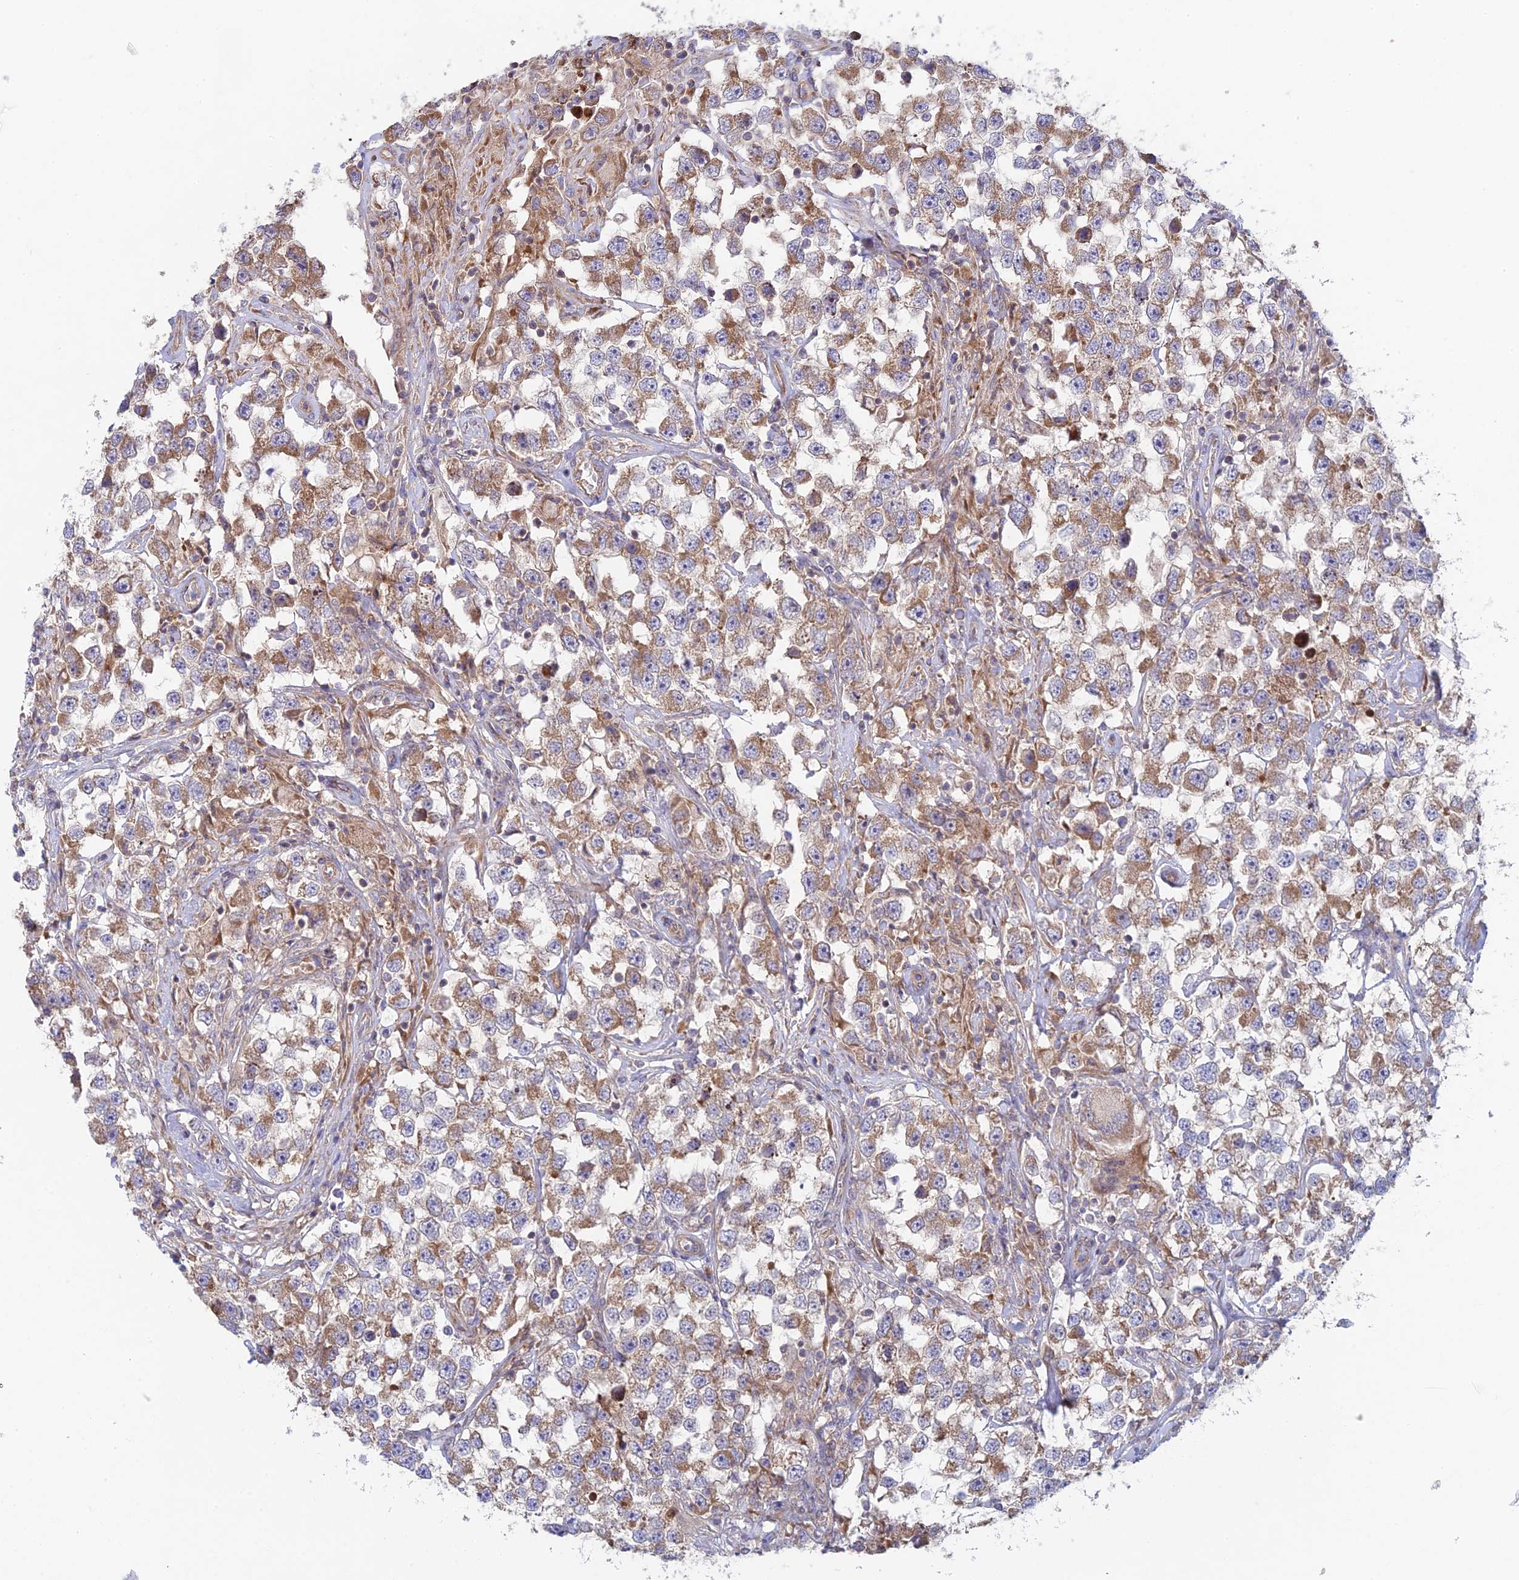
{"staining": {"intensity": "moderate", "quantity": "25%-75%", "location": "cytoplasmic/membranous"}, "tissue": "testis cancer", "cell_type": "Tumor cells", "image_type": "cancer", "snomed": [{"axis": "morphology", "description": "Seminoma, NOS"}, {"axis": "topography", "description": "Testis"}], "caption": "Approximately 25%-75% of tumor cells in seminoma (testis) show moderate cytoplasmic/membranous protein positivity as visualized by brown immunohistochemical staining.", "gene": "INCA1", "patient": {"sex": "male", "age": 46}}